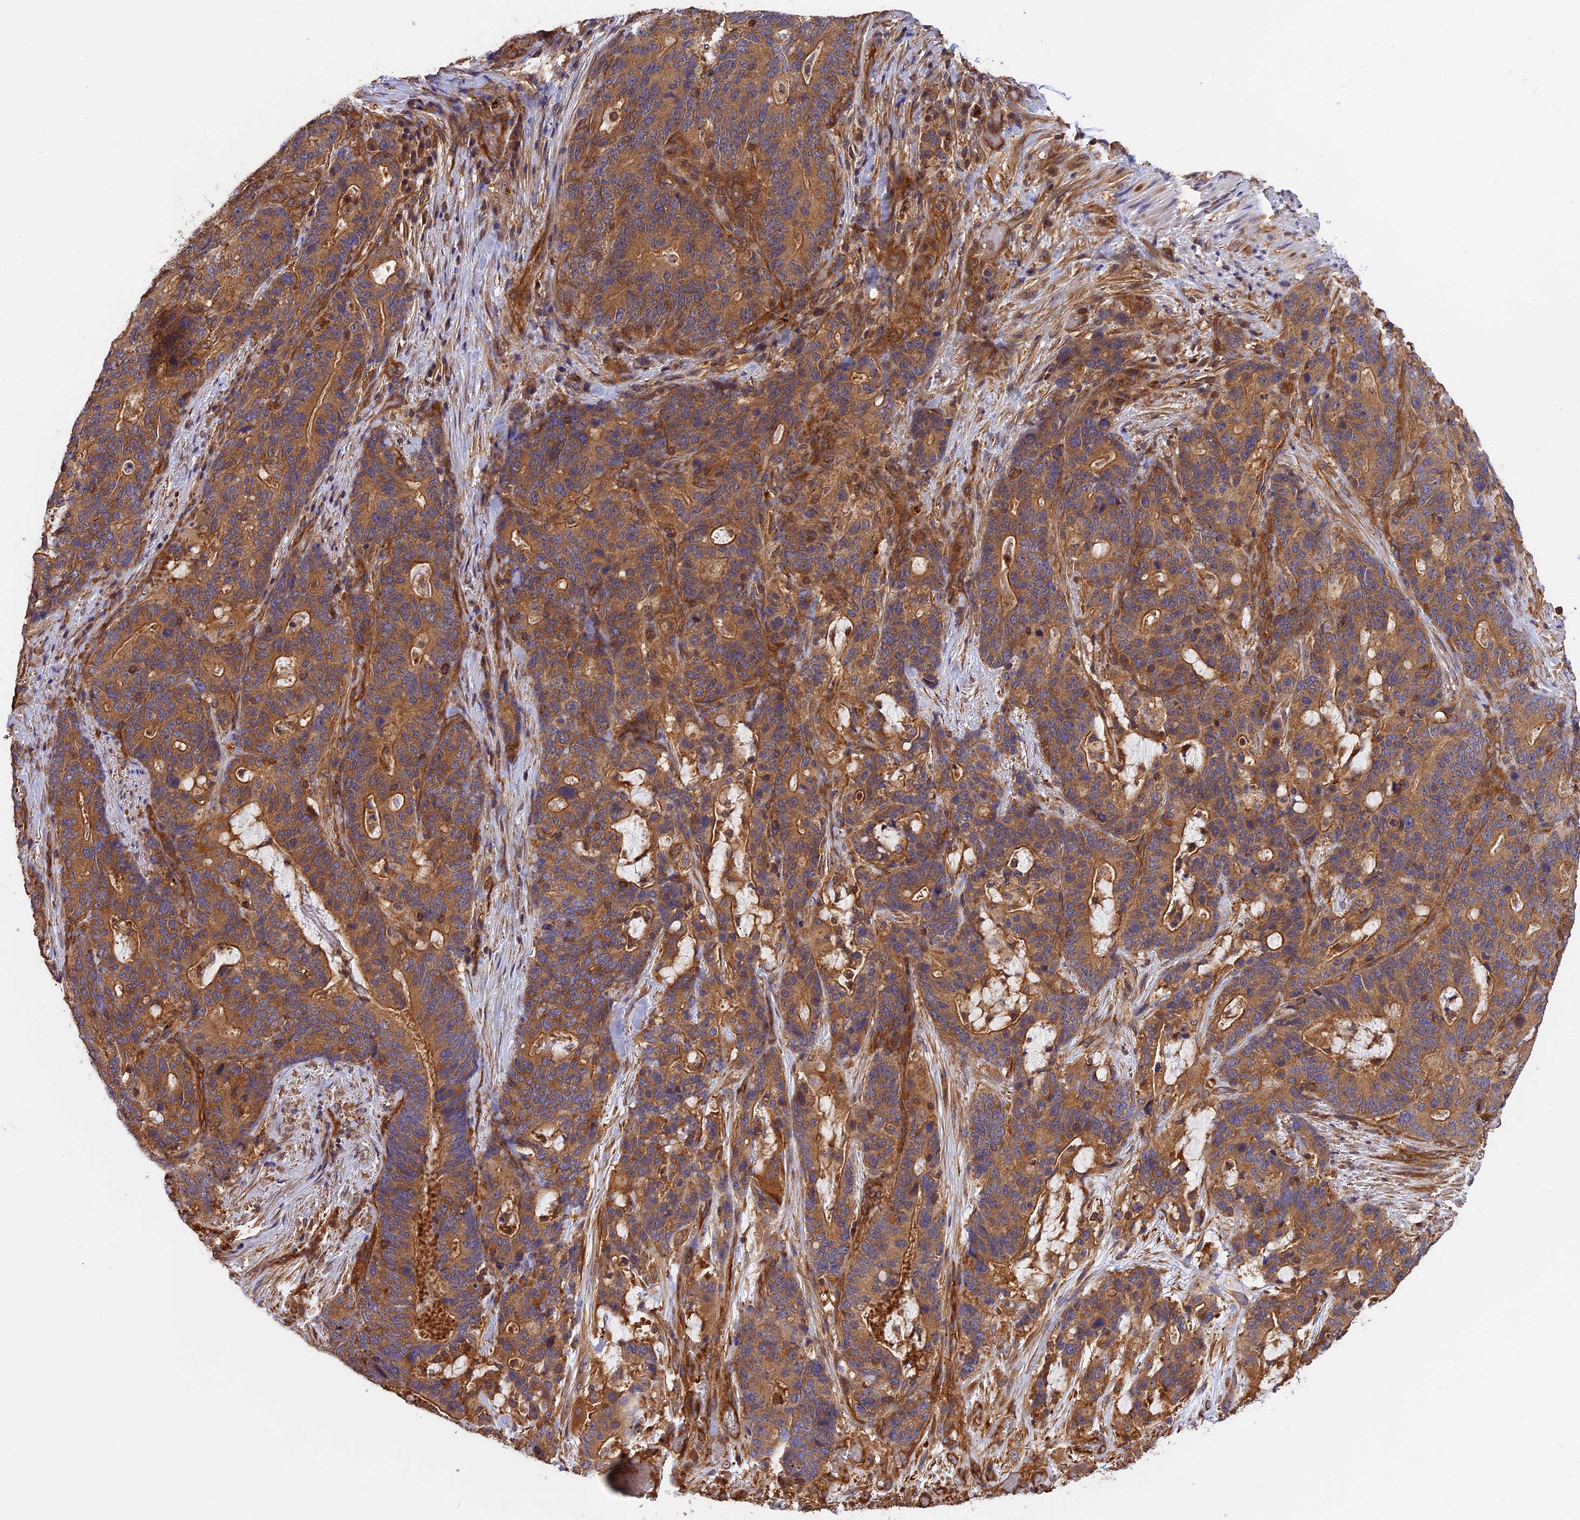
{"staining": {"intensity": "moderate", "quantity": ">75%", "location": "cytoplasmic/membranous"}, "tissue": "stomach cancer", "cell_type": "Tumor cells", "image_type": "cancer", "snomed": [{"axis": "morphology", "description": "Normal tissue, NOS"}, {"axis": "morphology", "description": "Adenocarcinoma, NOS"}, {"axis": "topography", "description": "Stomach"}], "caption": "Protein staining by immunohistochemistry (IHC) displays moderate cytoplasmic/membranous staining in about >75% of tumor cells in stomach cancer (adenocarcinoma).", "gene": "C5orf22", "patient": {"sex": "female", "age": 64}}